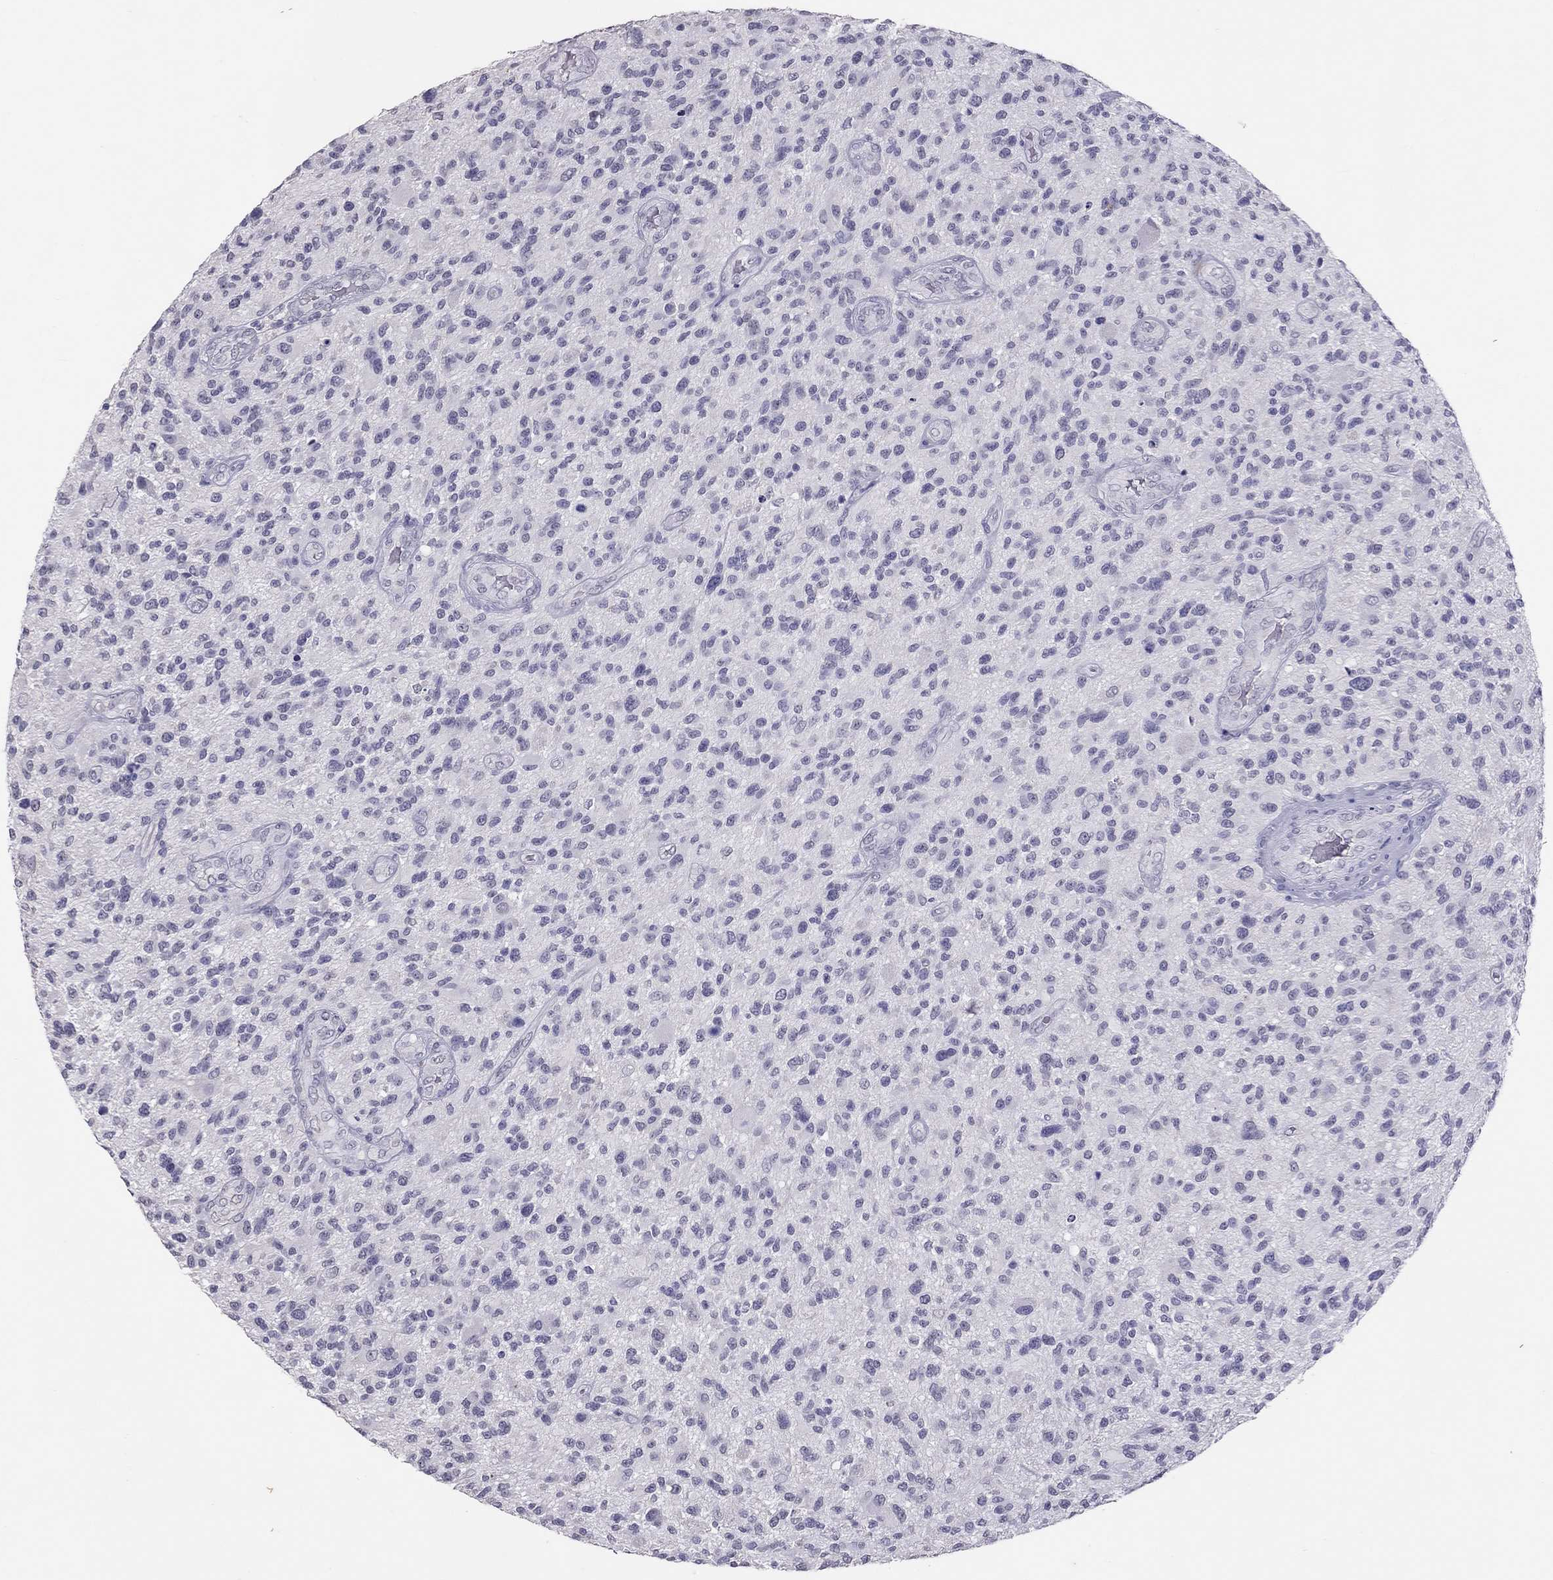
{"staining": {"intensity": "negative", "quantity": "none", "location": "none"}, "tissue": "glioma", "cell_type": "Tumor cells", "image_type": "cancer", "snomed": [{"axis": "morphology", "description": "Glioma, malignant, High grade"}, {"axis": "topography", "description": "Brain"}], "caption": "Immunohistochemical staining of glioma demonstrates no significant positivity in tumor cells.", "gene": "PSMB11", "patient": {"sex": "male", "age": 47}}